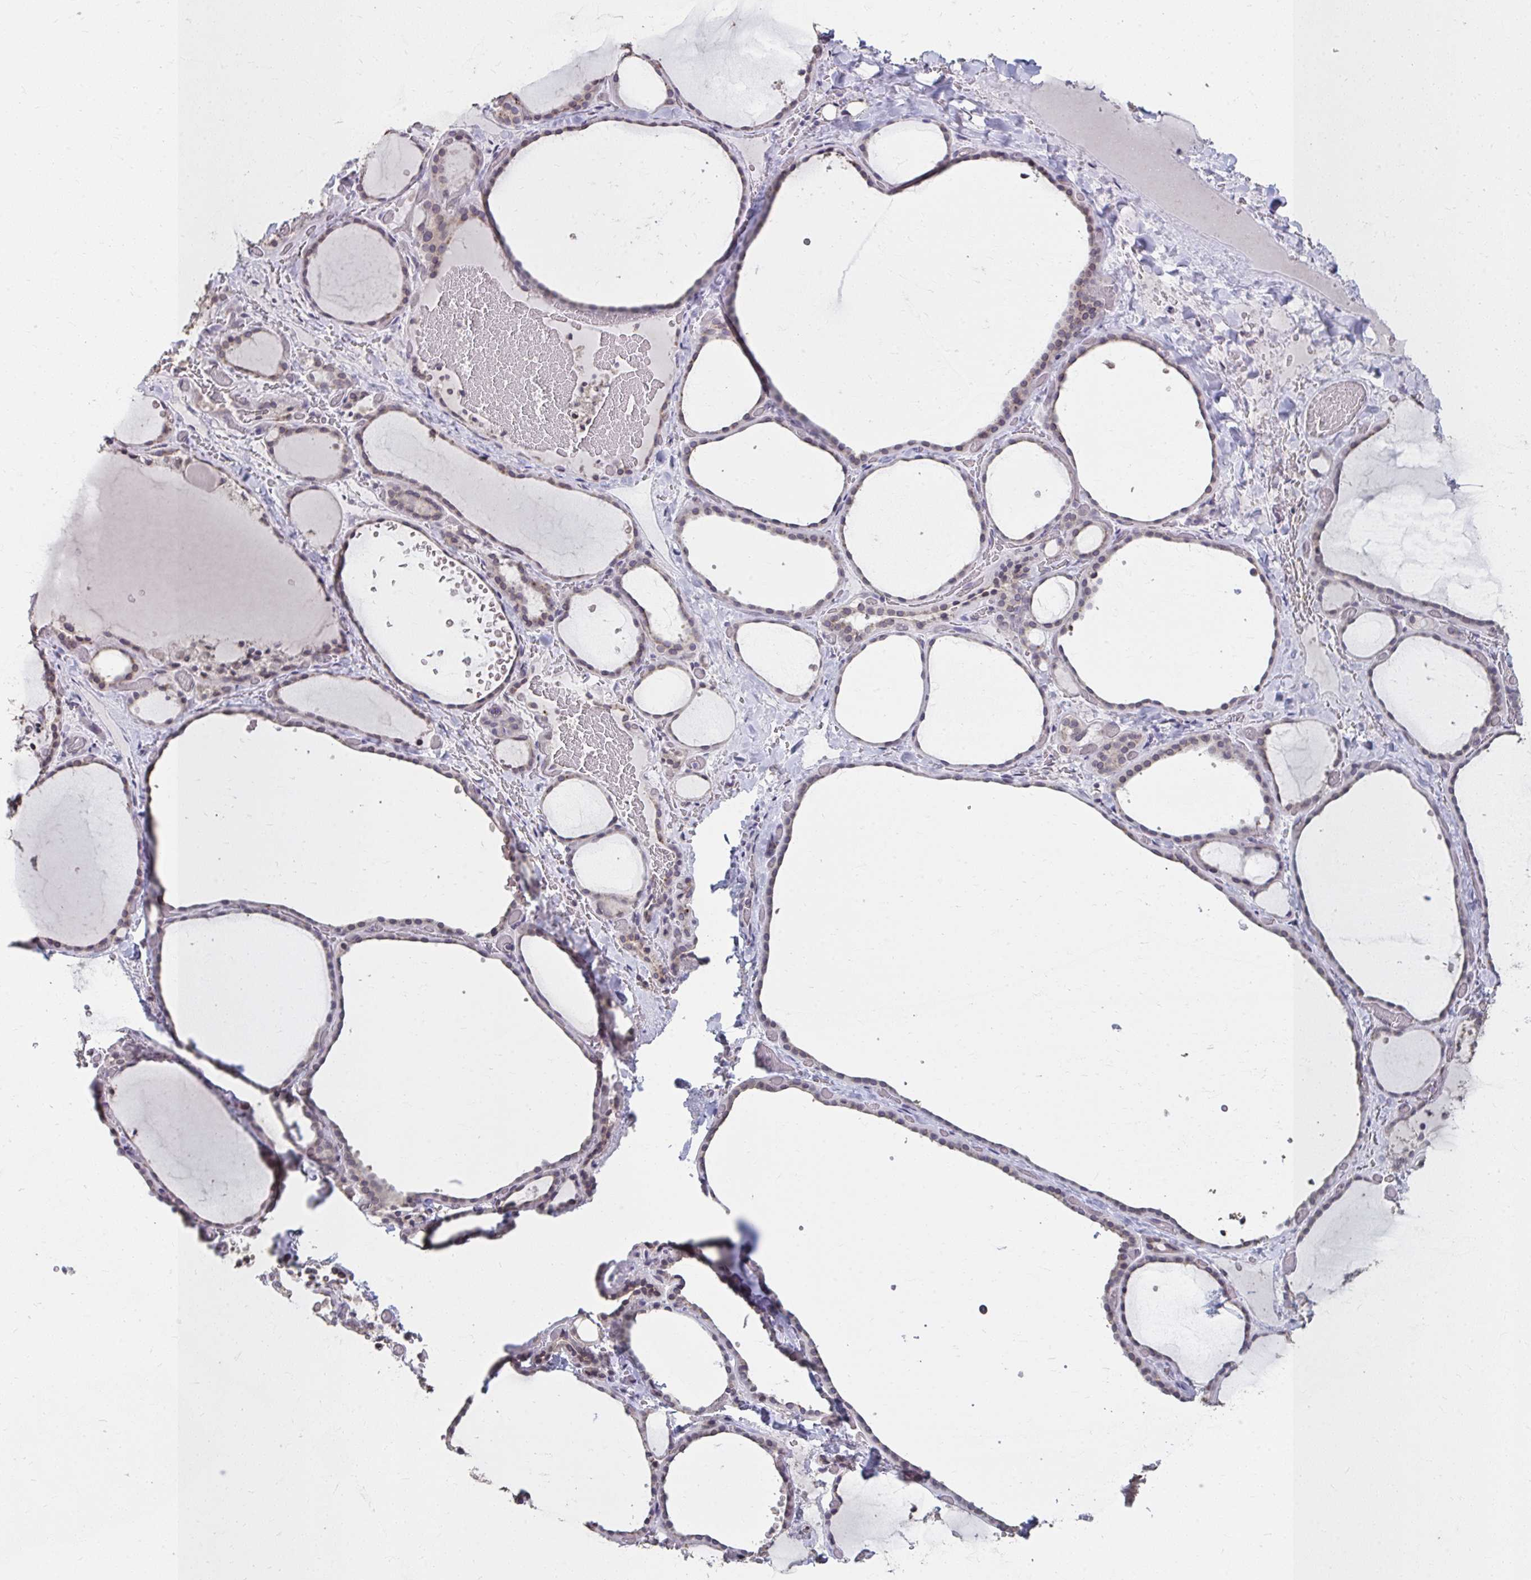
{"staining": {"intensity": "weak", "quantity": "<25%", "location": "nuclear"}, "tissue": "thyroid gland", "cell_type": "Glandular cells", "image_type": "normal", "snomed": [{"axis": "morphology", "description": "Normal tissue, NOS"}, {"axis": "topography", "description": "Thyroid gland"}], "caption": "This is an immunohistochemistry (IHC) image of unremarkable thyroid gland. There is no staining in glandular cells.", "gene": "NUP133", "patient": {"sex": "female", "age": 36}}